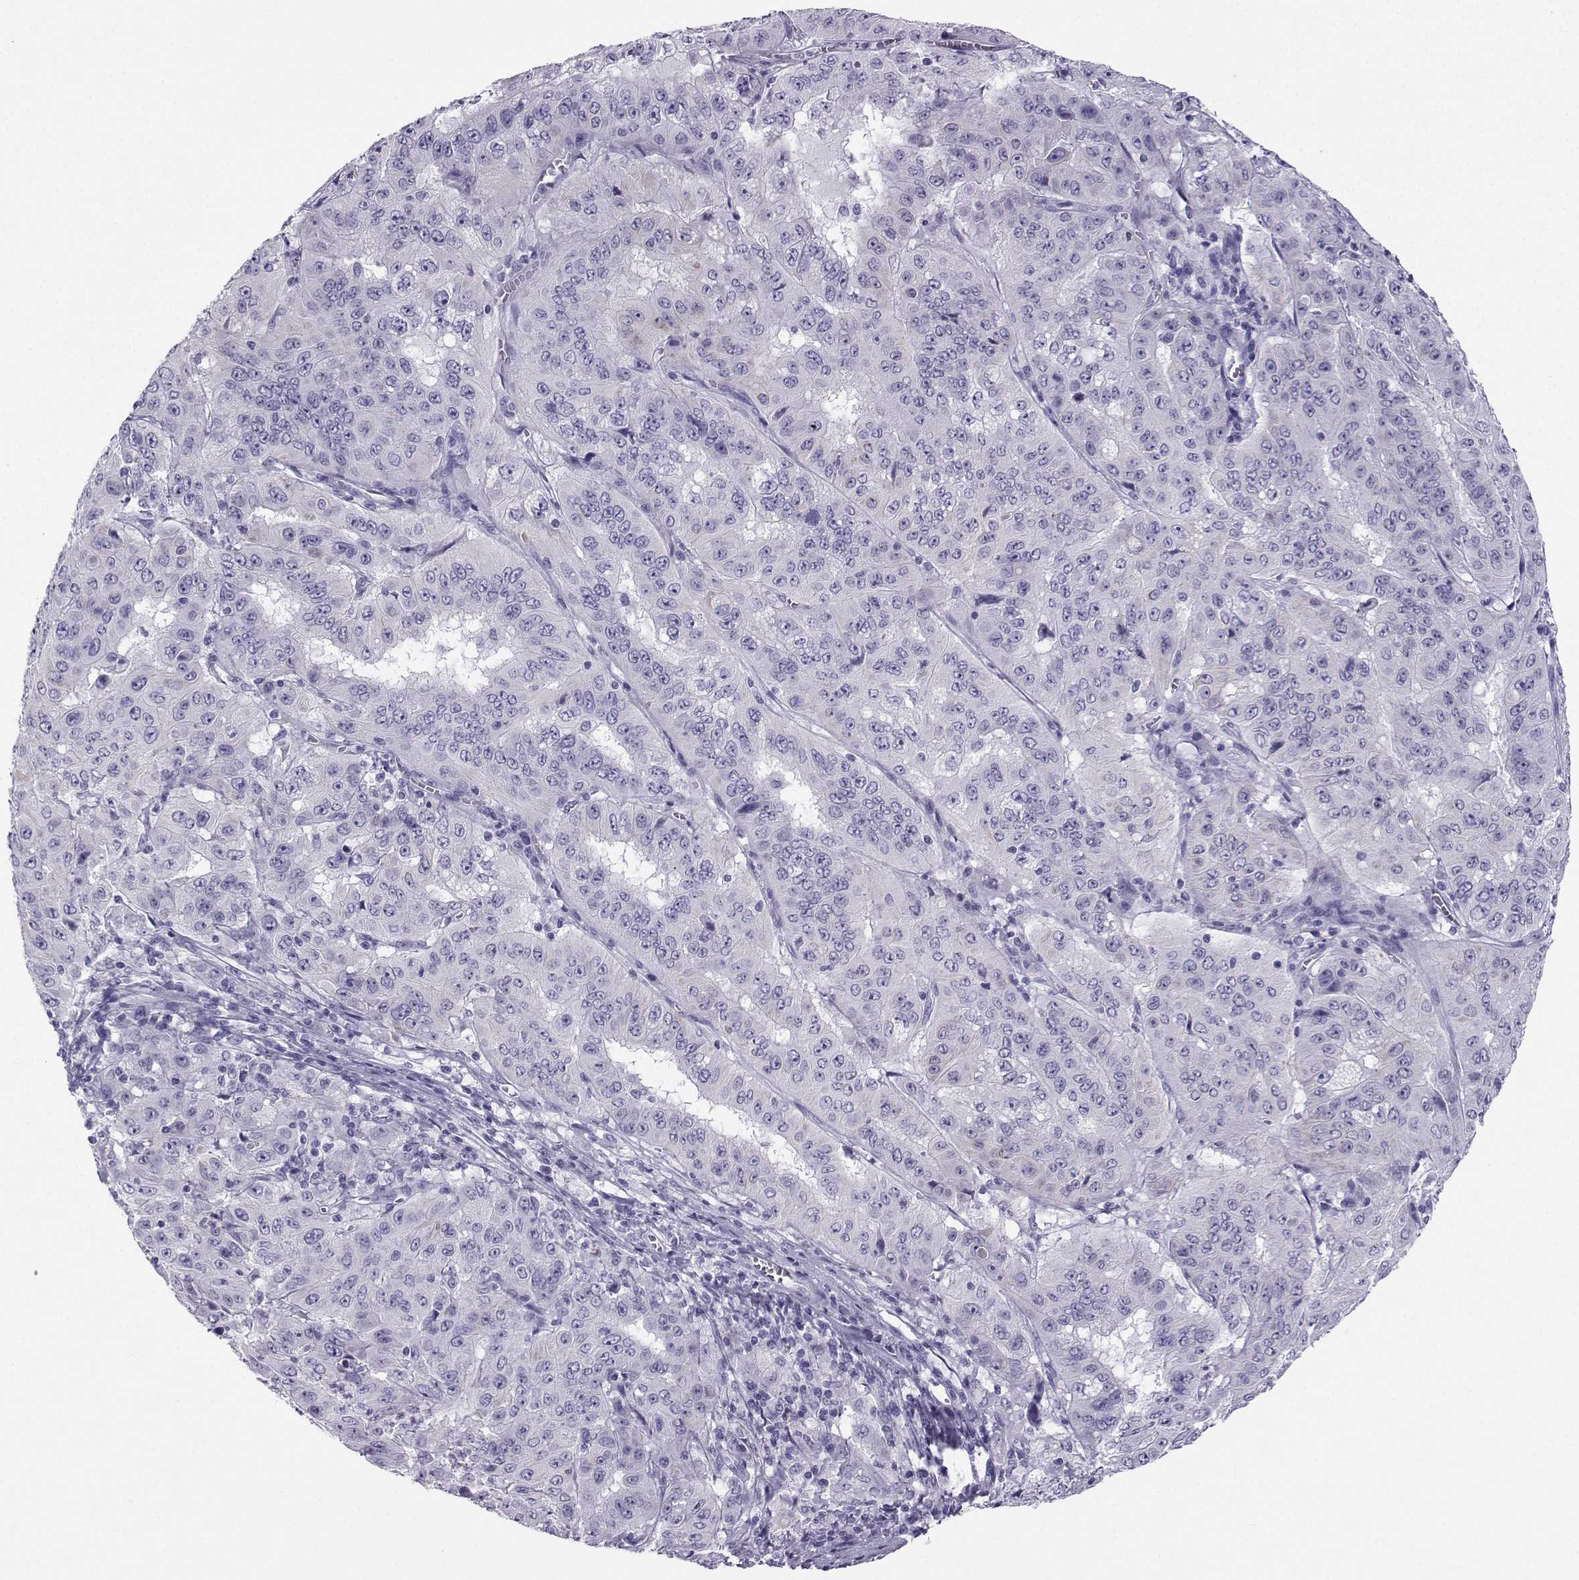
{"staining": {"intensity": "negative", "quantity": "none", "location": "none"}, "tissue": "pancreatic cancer", "cell_type": "Tumor cells", "image_type": "cancer", "snomed": [{"axis": "morphology", "description": "Adenocarcinoma, NOS"}, {"axis": "topography", "description": "Pancreas"}], "caption": "Immunohistochemistry micrograph of adenocarcinoma (pancreatic) stained for a protein (brown), which exhibits no expression in tumor cells. (Stains: DAB immunohistochemistry with hematoxylin counter stain, Microscopy: brightfield microscopy at high magnification).", "gene": "NEFL", "patient": {"sex": "male", "age": 63}}